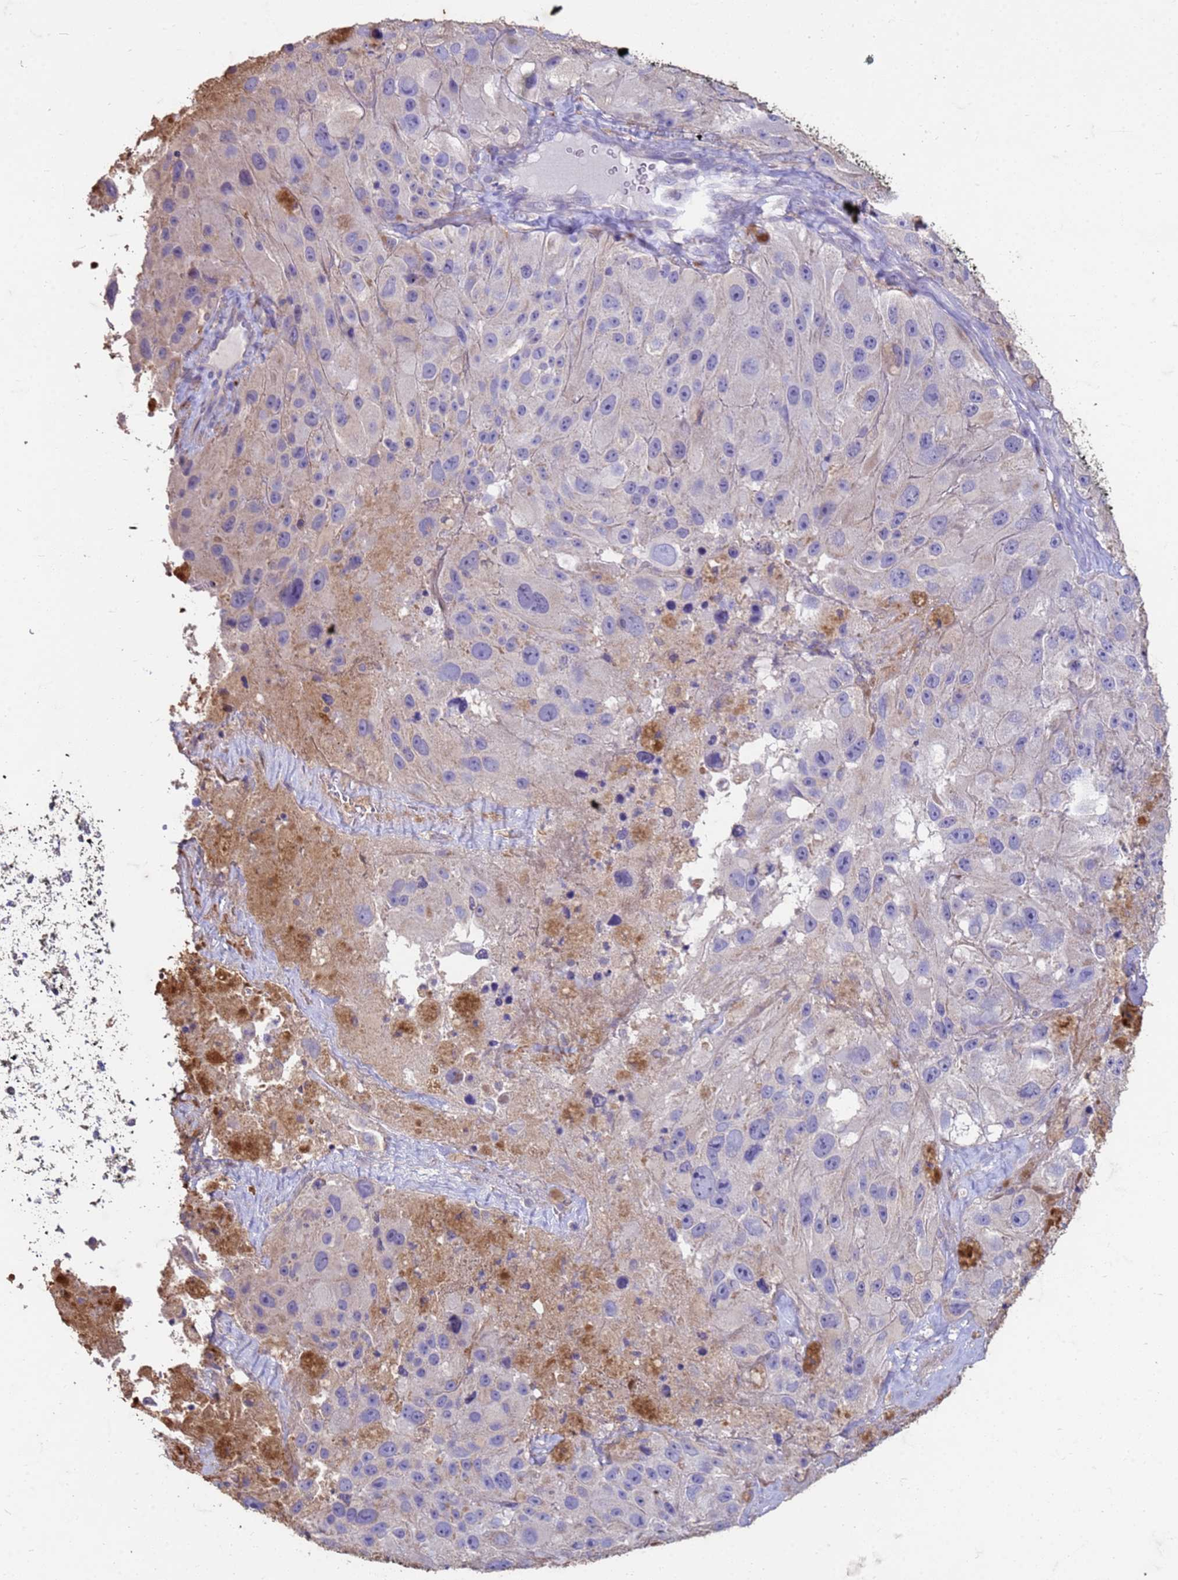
{"staining": {"intensity": "negative", "quantity": "none", "location": "none"}, "tissue": "melanoma", "cell_type": "Tumor cells", "image_type": "cancer", "snomed": [{"axis": "morphology", "description": "Malignant melanoma, Metastatic site"}, {"axis": "topography", "description": "Lymph node"}], "caption": "This is a image of IHC staining of malignant melanoma (metastatic site), which shows no staining in tumor cells.", "gene": "SLC25A15", "patient": {"sex": "male", "age": 62}}